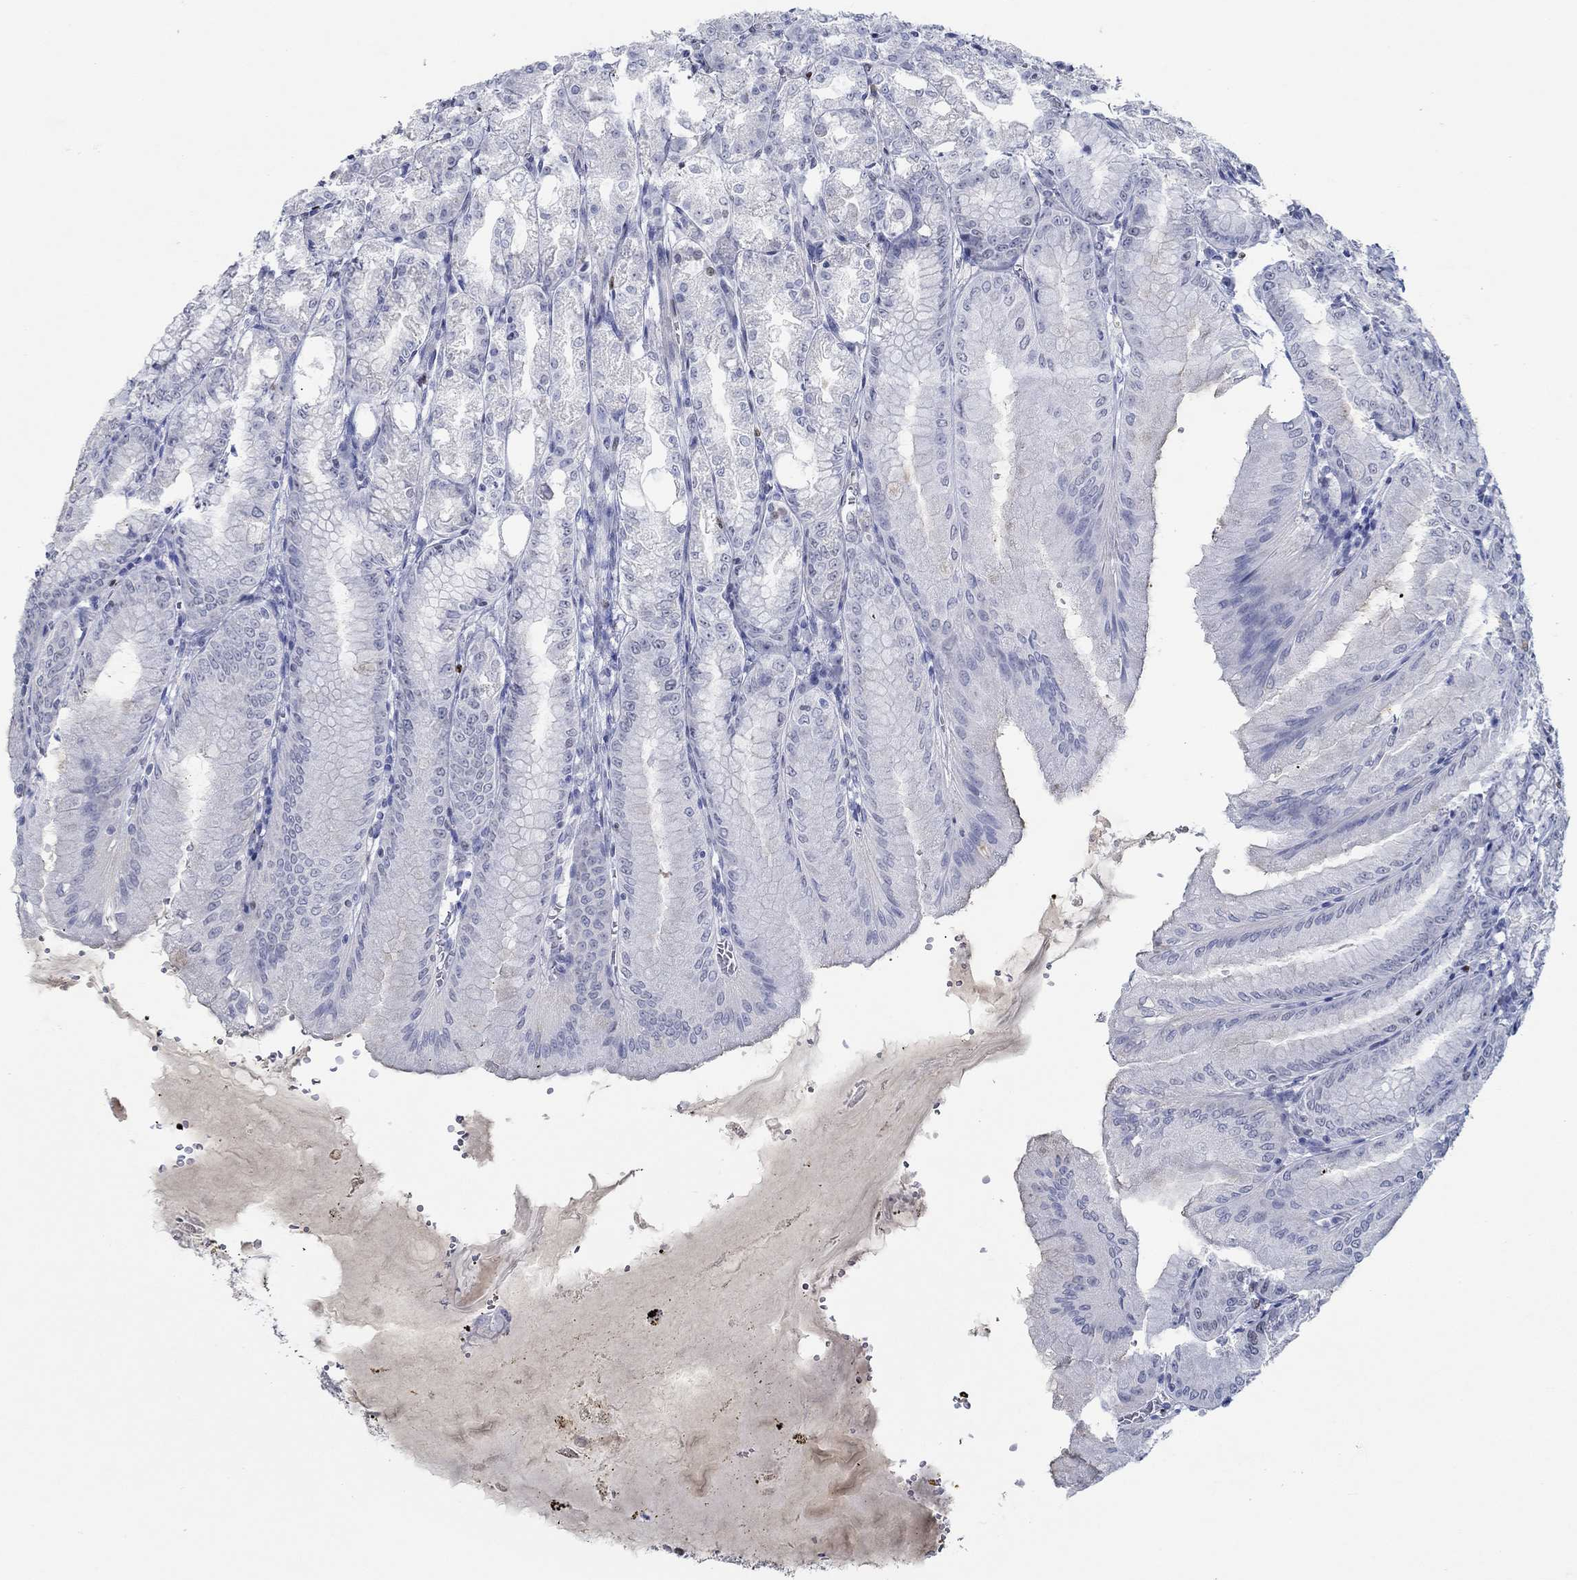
{"staining": {"intensity": "moderate", "quantity": "<25%", "location": "nuclear"}, "tissue": "stomach", "cell_type": "Glandular cells", "image_type": "normal", "snomed": [{"axis": "morphology", "description": "Normal tissue, NOS"}, {"axis": "topography", "description": "Stomach, lower"}], "caption": "A brown stain labels moderate nuclear staining of a protein in glandular cells of normal human stomach. (Stains: DAB (3,3'-diaminobenzidine) in brown, nuclei in blue, Microscopy: brightfield microscopy at high magnification).", "gene": "GATA2", "patient": {"sex": "male", "age": 71}}